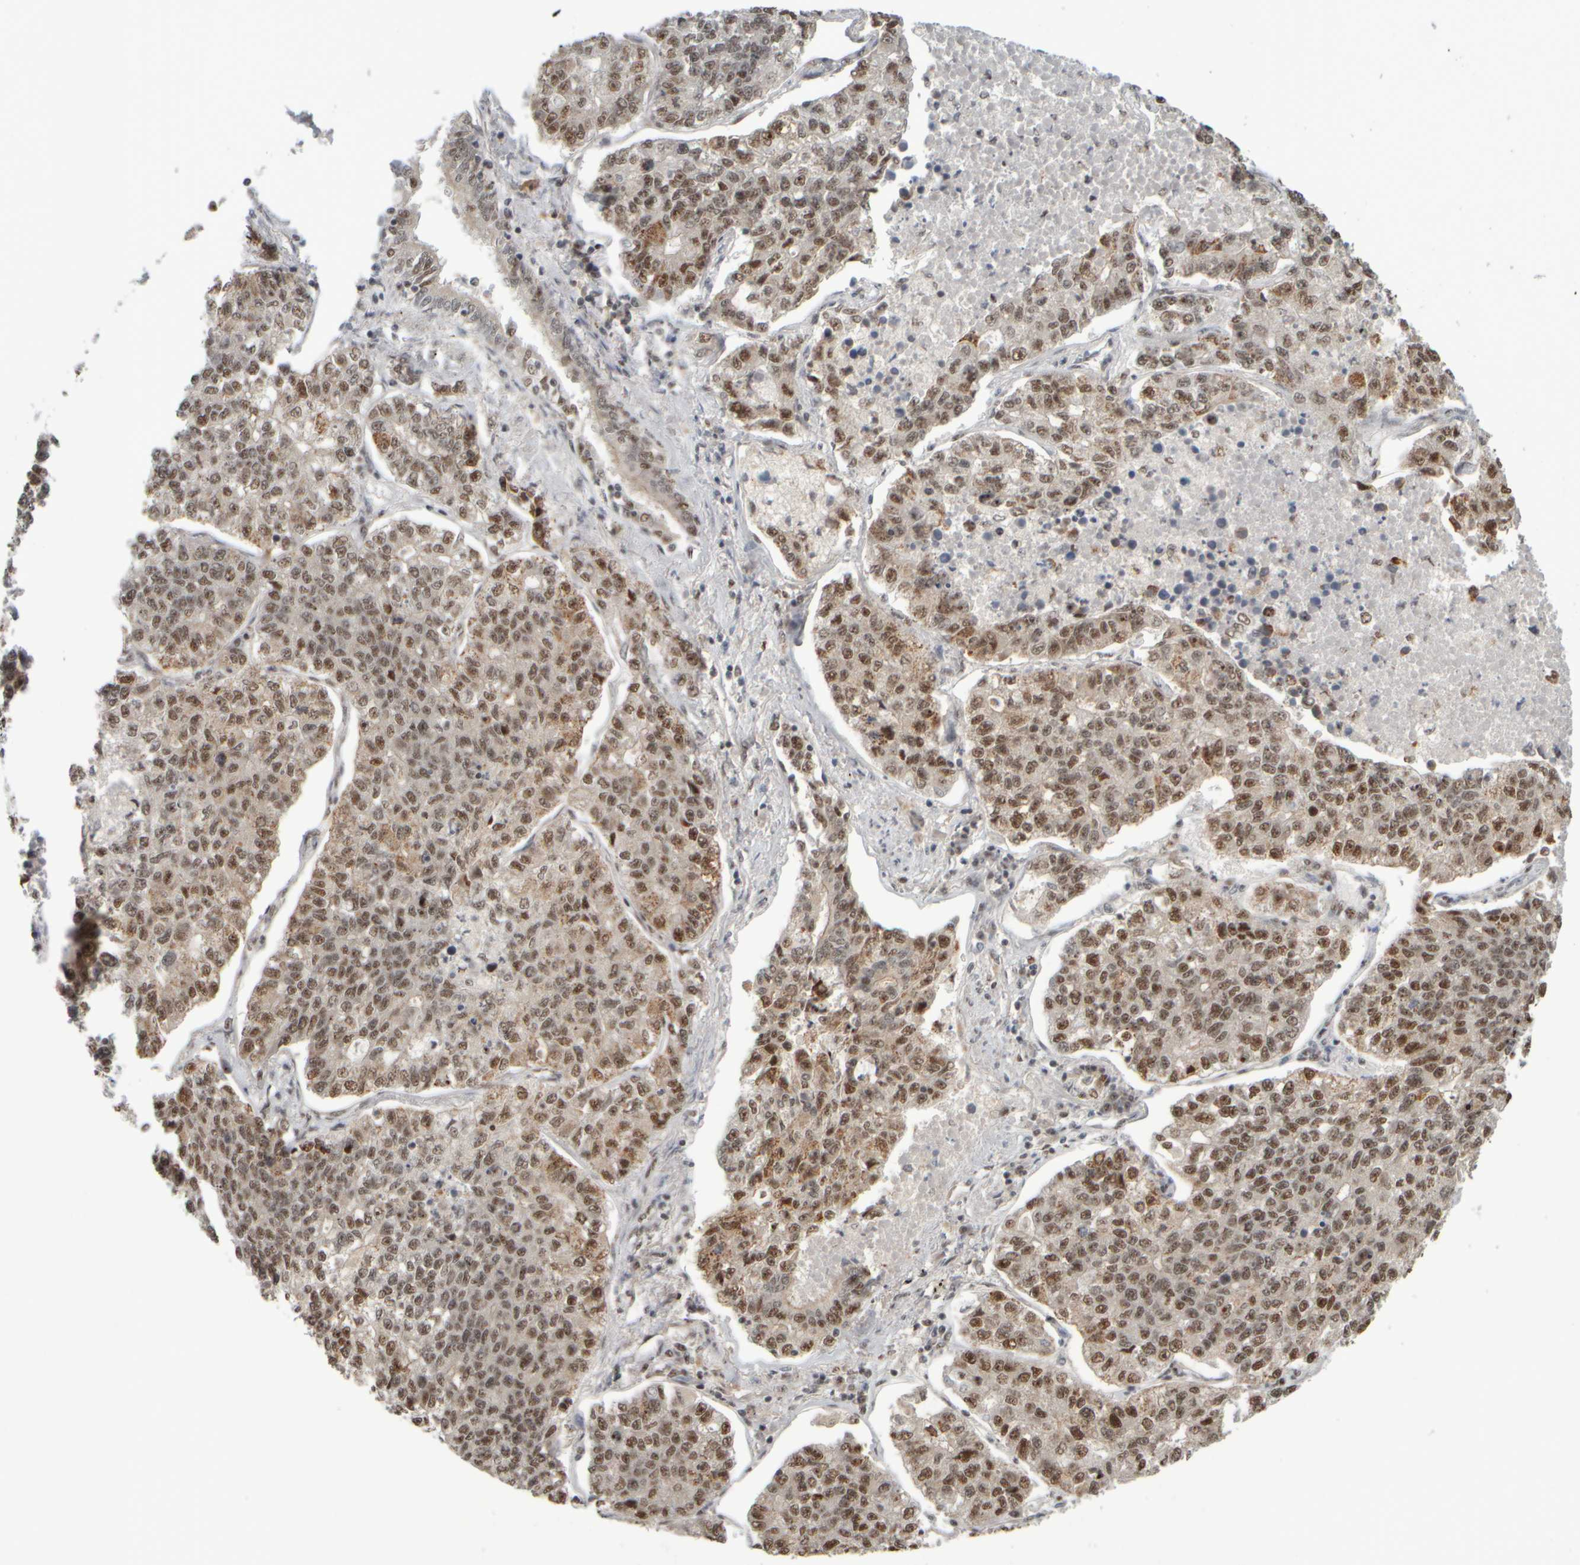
{"staining": {"intensity": "weak", "quantity": ">75%", "location": "nuclear"}, "tissue": "lung cancer", "cell_type": "Tumor cells", "image_type": "cancer", "snomed": [{"axis": "morphology", "description": "Adenocarcinoma, NOS"}, {"axis": "topography", "description": "Lung"}], "caption": "A histopathology image of lung cancer (adenocarcinoma) stained for a protein exhibits weak nuclear brown staining in tumor cells. (brown staining indicates protein expression, while blue staining denotes nuclei).", "gene": "SYNRG", "patient": {"sex": "male", "age": 49}}